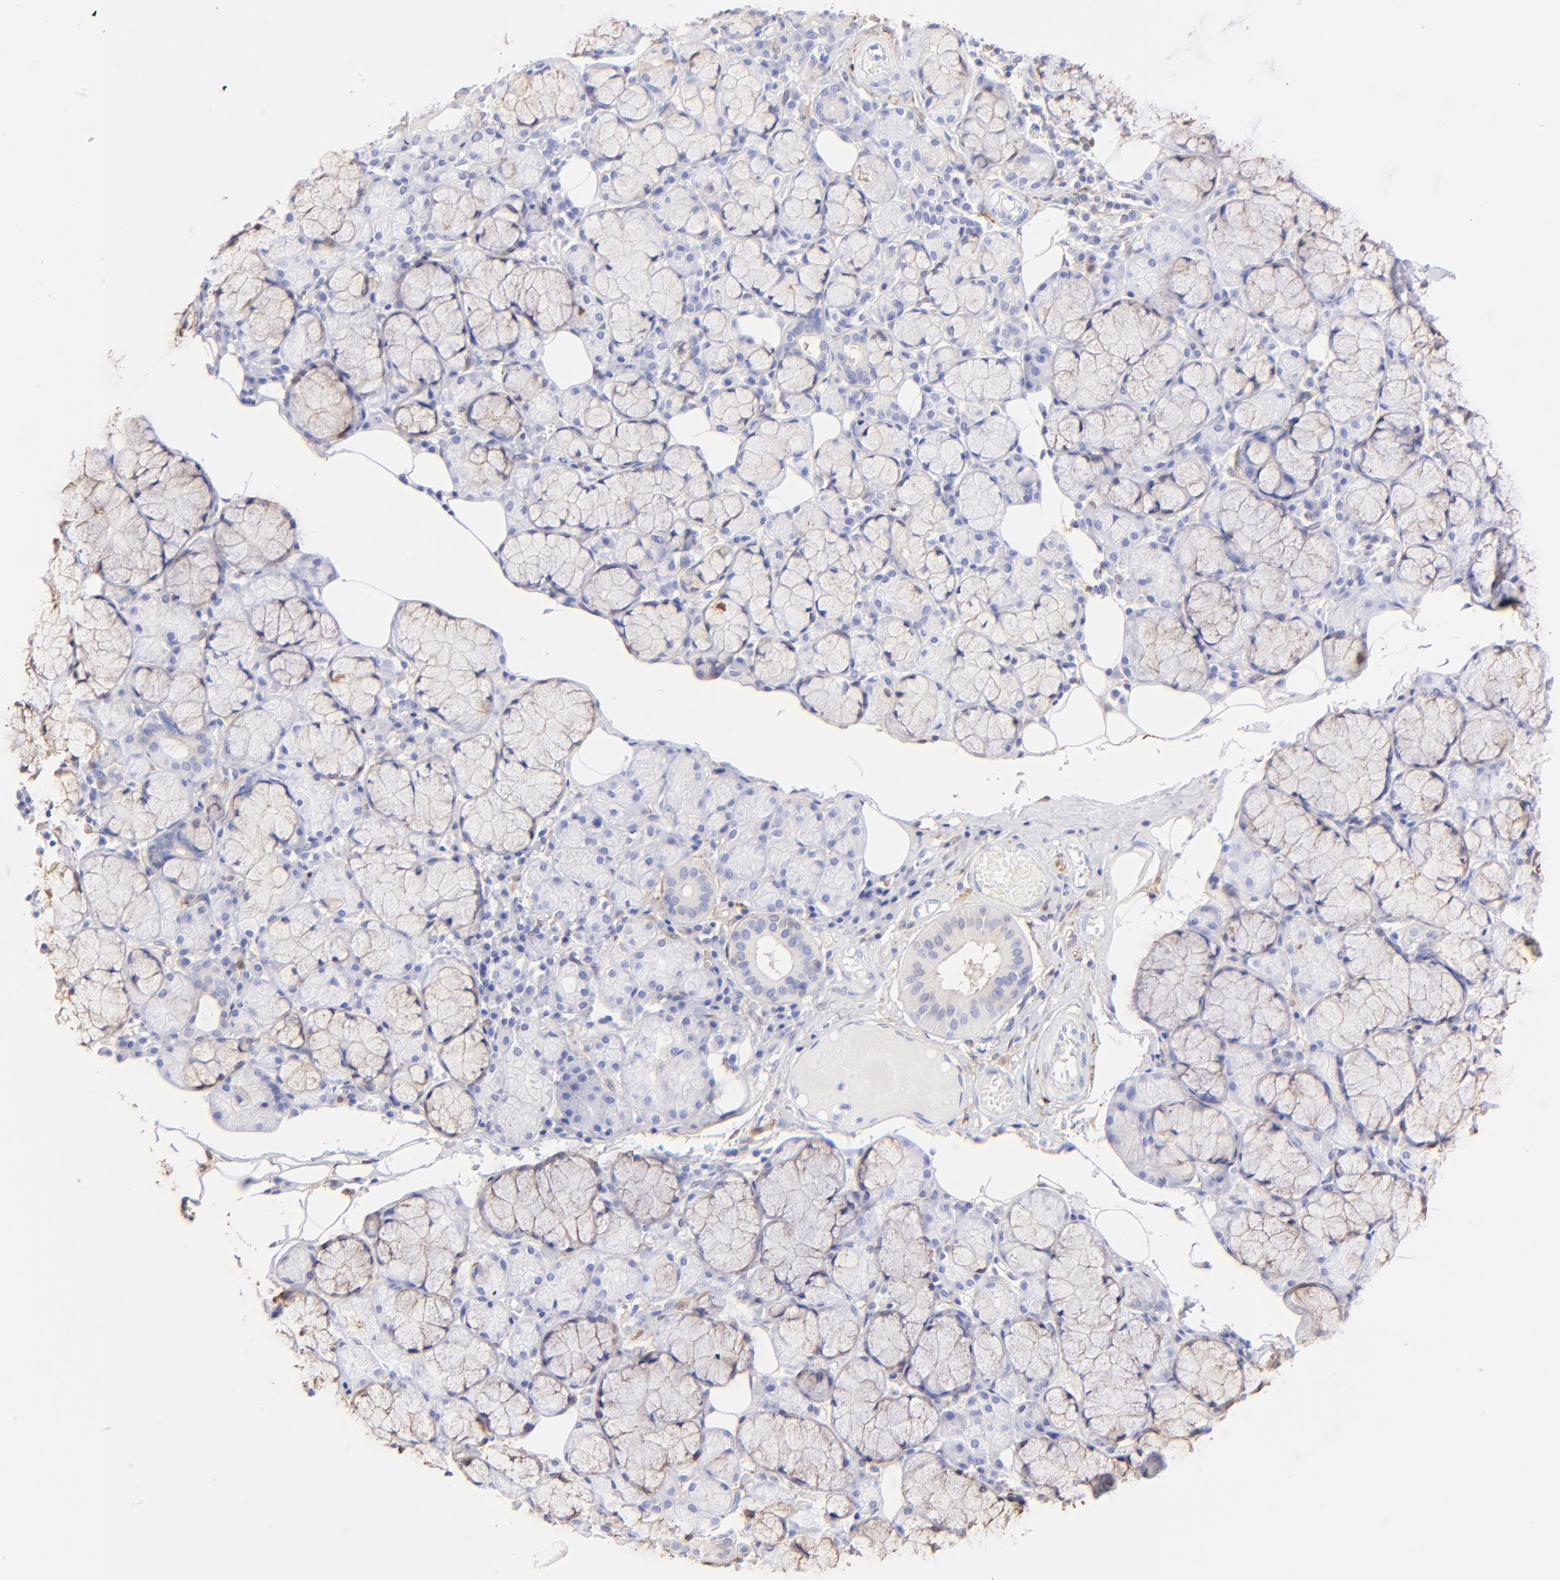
{"staining": {"intensity": "weak", "quantity": "<25%", "location": "cytoplasmic/membranous"}, "tissue": "salivary gland", "cell_type": "Glandular cells", "image_type": "normal", "snomed": [{"axis": "morphology", "description": "Normal tissue, NOS"}, {"axis": "topography", "description": "Skeletal muscle"}, {"axis": "topography", "description": "Oral tissue"}, {"axis": "topography", "description": "Salivary gland"}, {"axis": "topography", "description": "Peripheral nerve tissue"}], "caption": "Normal salivary gland was stained to show a protein in brown. There is no significant expression in glandular cells.", "gene": "ALDH1A1", "patient": {"sex": "male", "age": 54}}